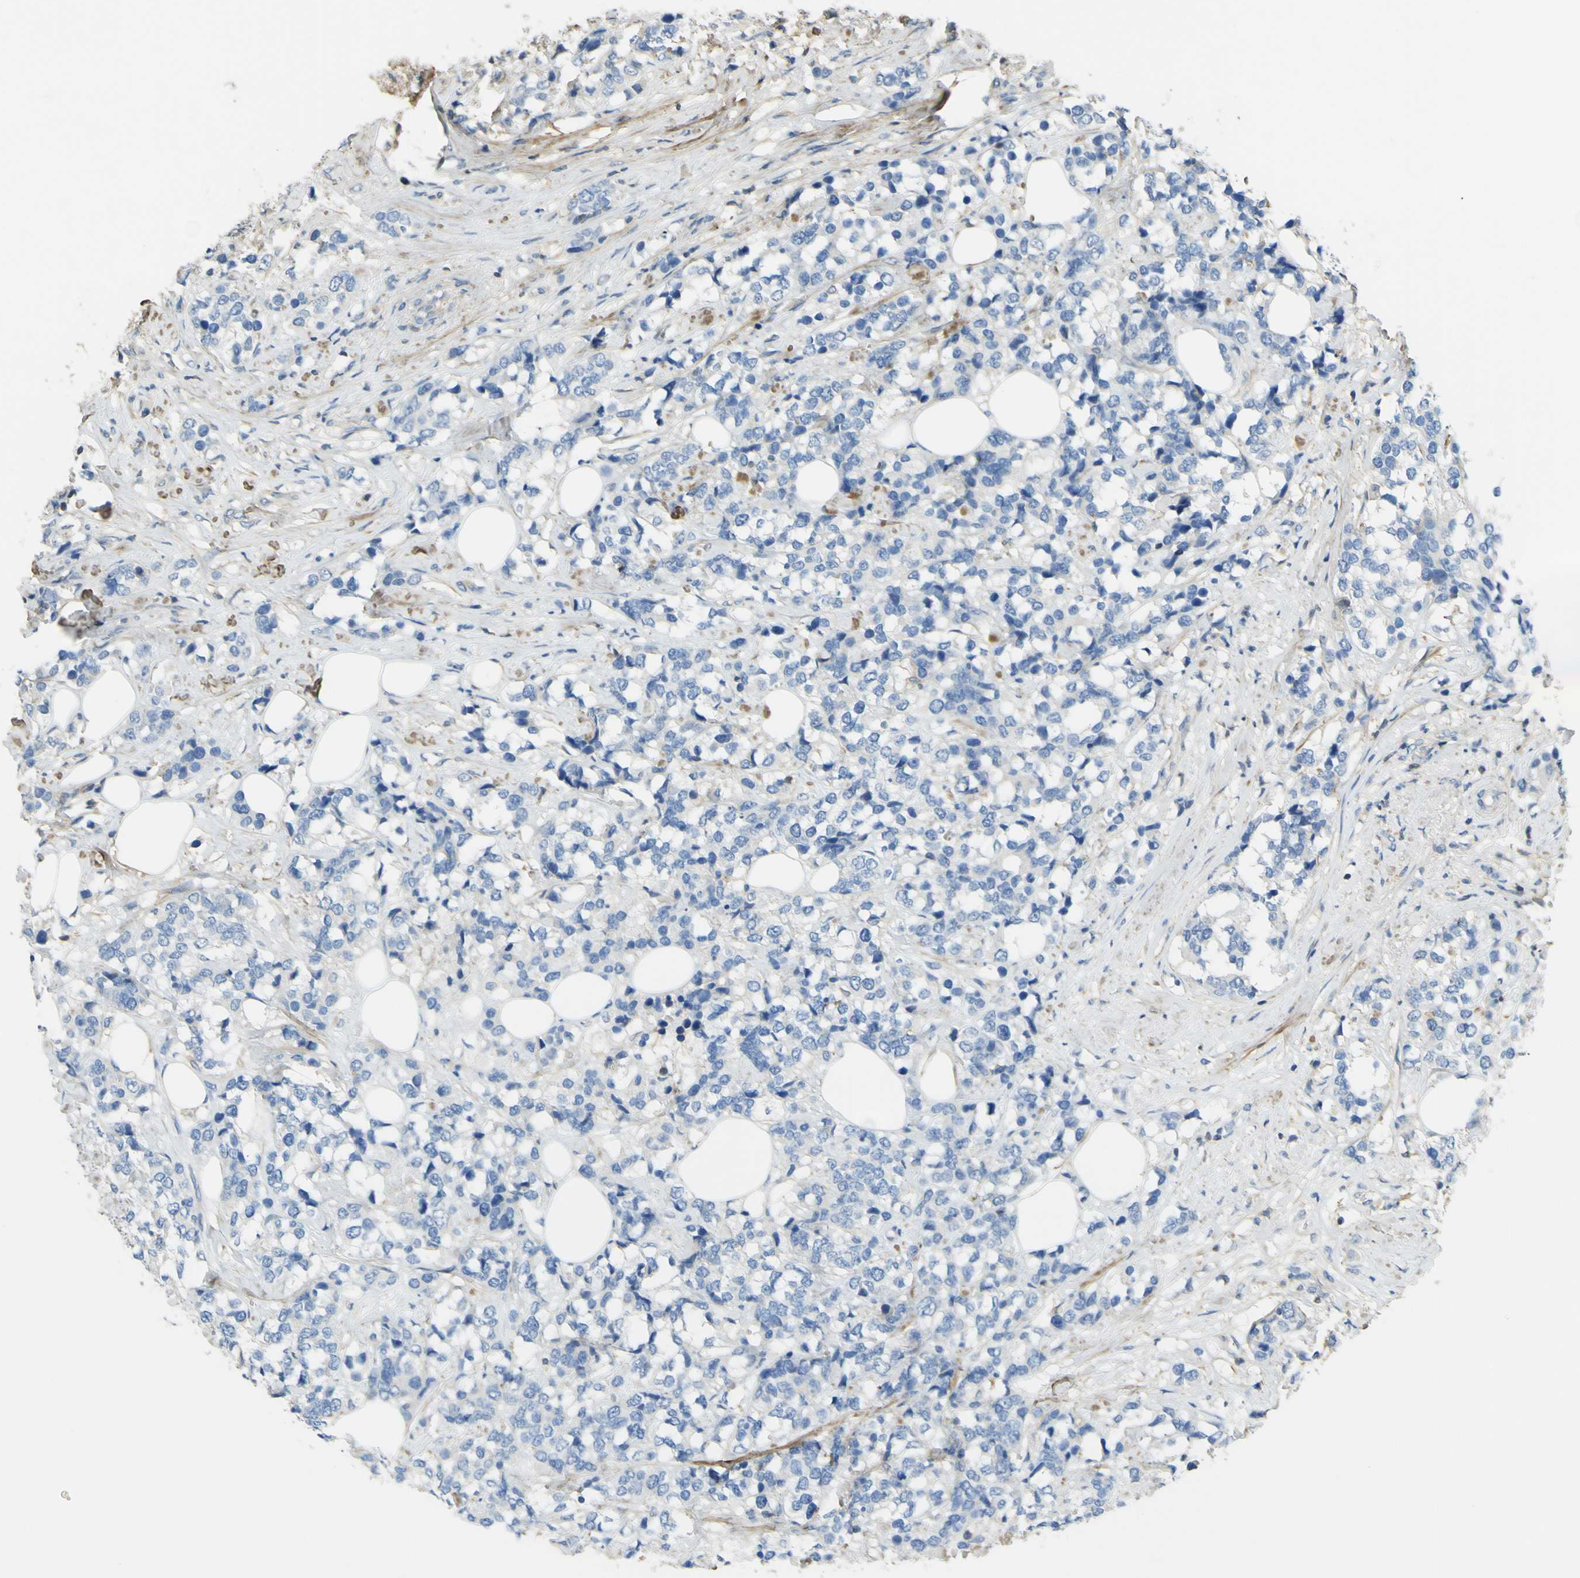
{"staining": {"intensity": "negative", "quantity": "none", "location": "none"}, "tissue": "breast cancer", "cell_type": "Tumor cells", "image_type": "cancer", "snomed": [{"axis": "morphology", "description": "Lobular carcinoma"}, {"axis": "topography", "description": "Breast"}], "caption": "Tumor cells are negative for brown protein staining in breast cancer.", "gene": "OGN", "patient": {"sex": "female", "age": 59}}